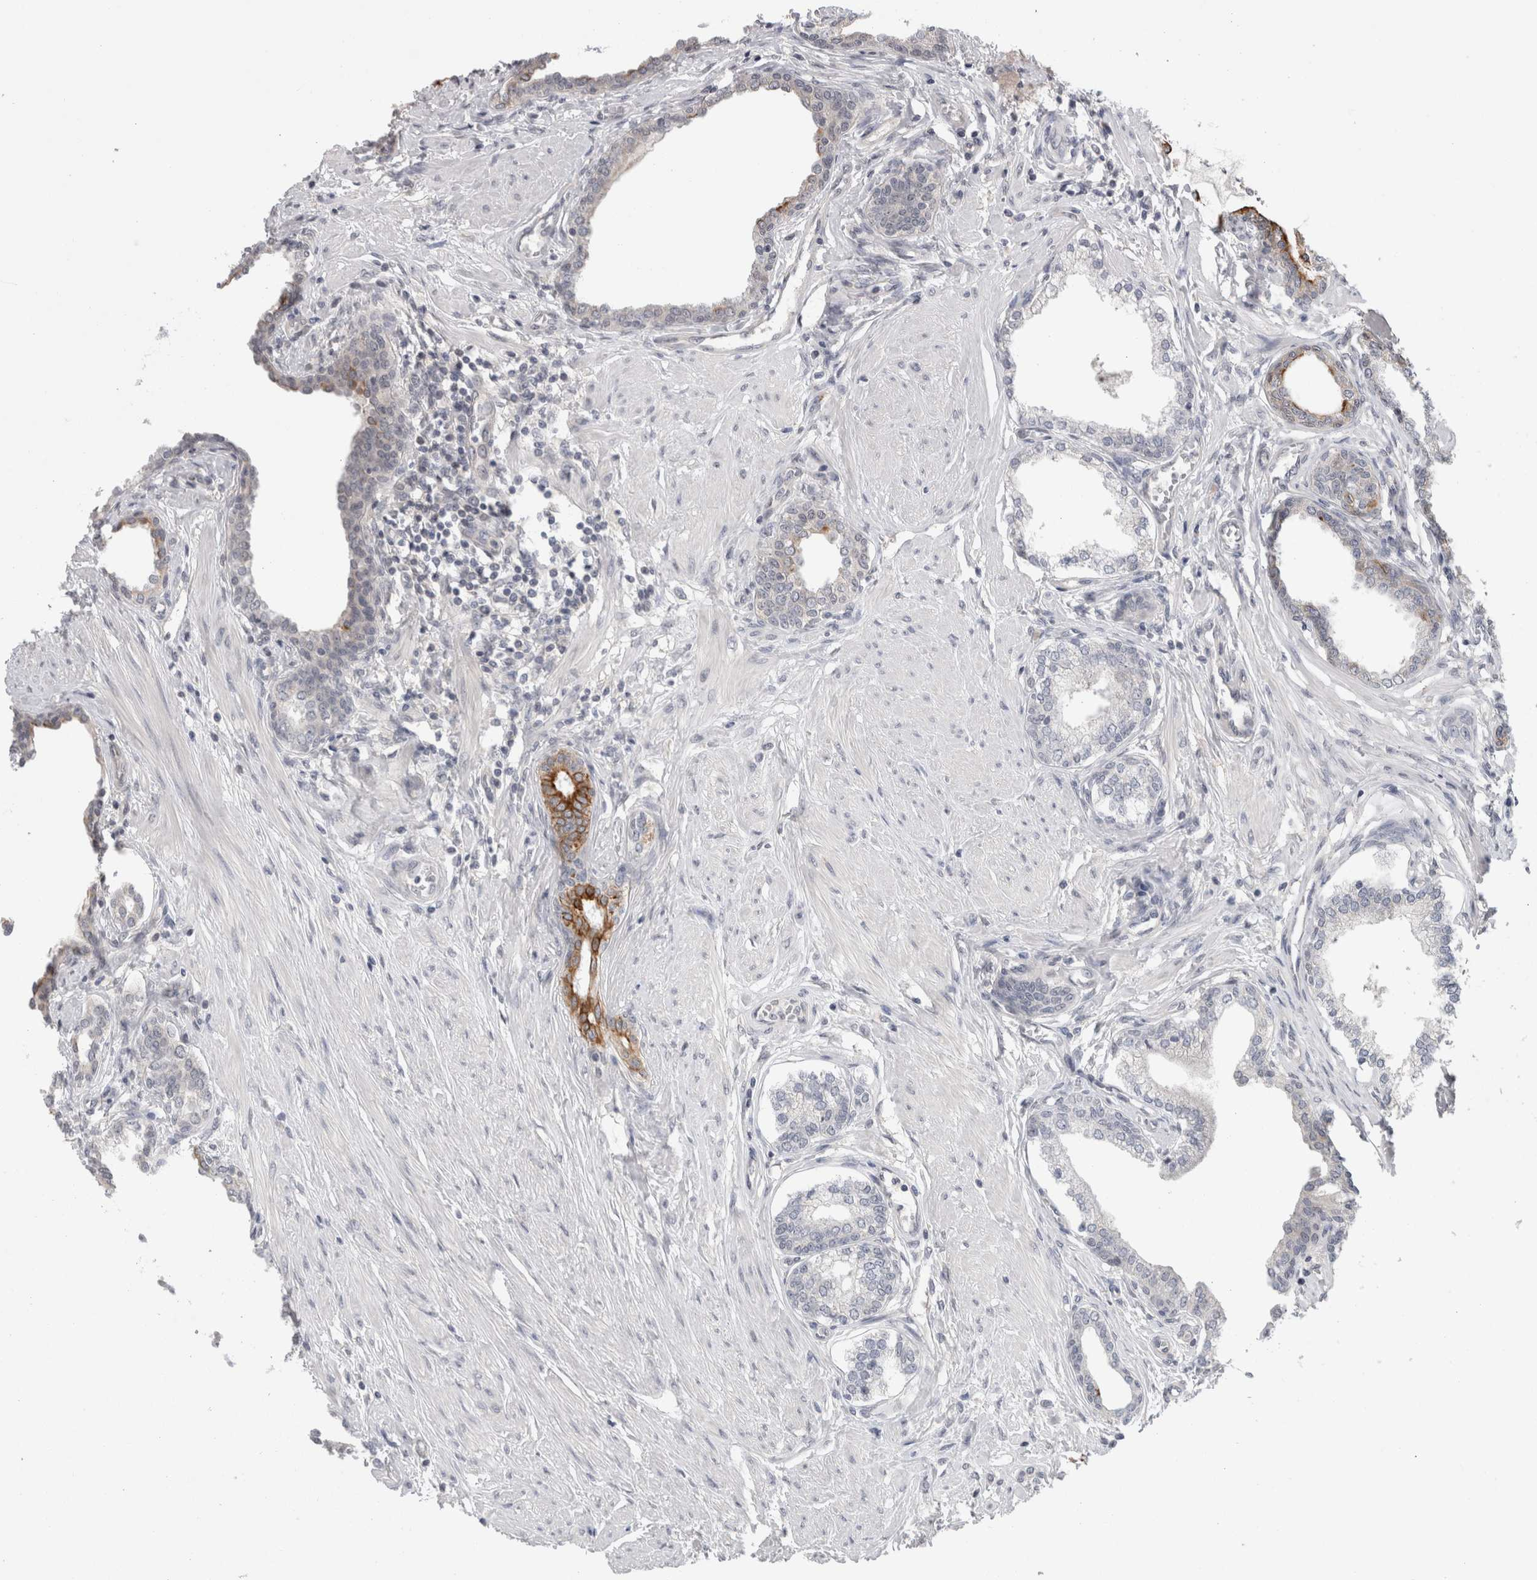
{"staining": {"intensity": "strong", "quantity": "<25%", "location": "cytoplasmic/membranous"}, "tissue": "prostate cancer", "cell_type": "Tumor cells", "image_type": "cancer", "snomed": [{"axis": "morphology", "description": "Adenocarcinoma, High grade"}, {"axis": "topography", "description": "Prostate"}], "caption": "A high-resolution image shows immunohistochemistry staining of adenocarcinoma (high-grade) (prostate), which displays strong cytoplasmic/membranous positivity in about <25% of tumor cells.", "gene": "ZNF341", "patient": {"sex": "male", "age": 52}}